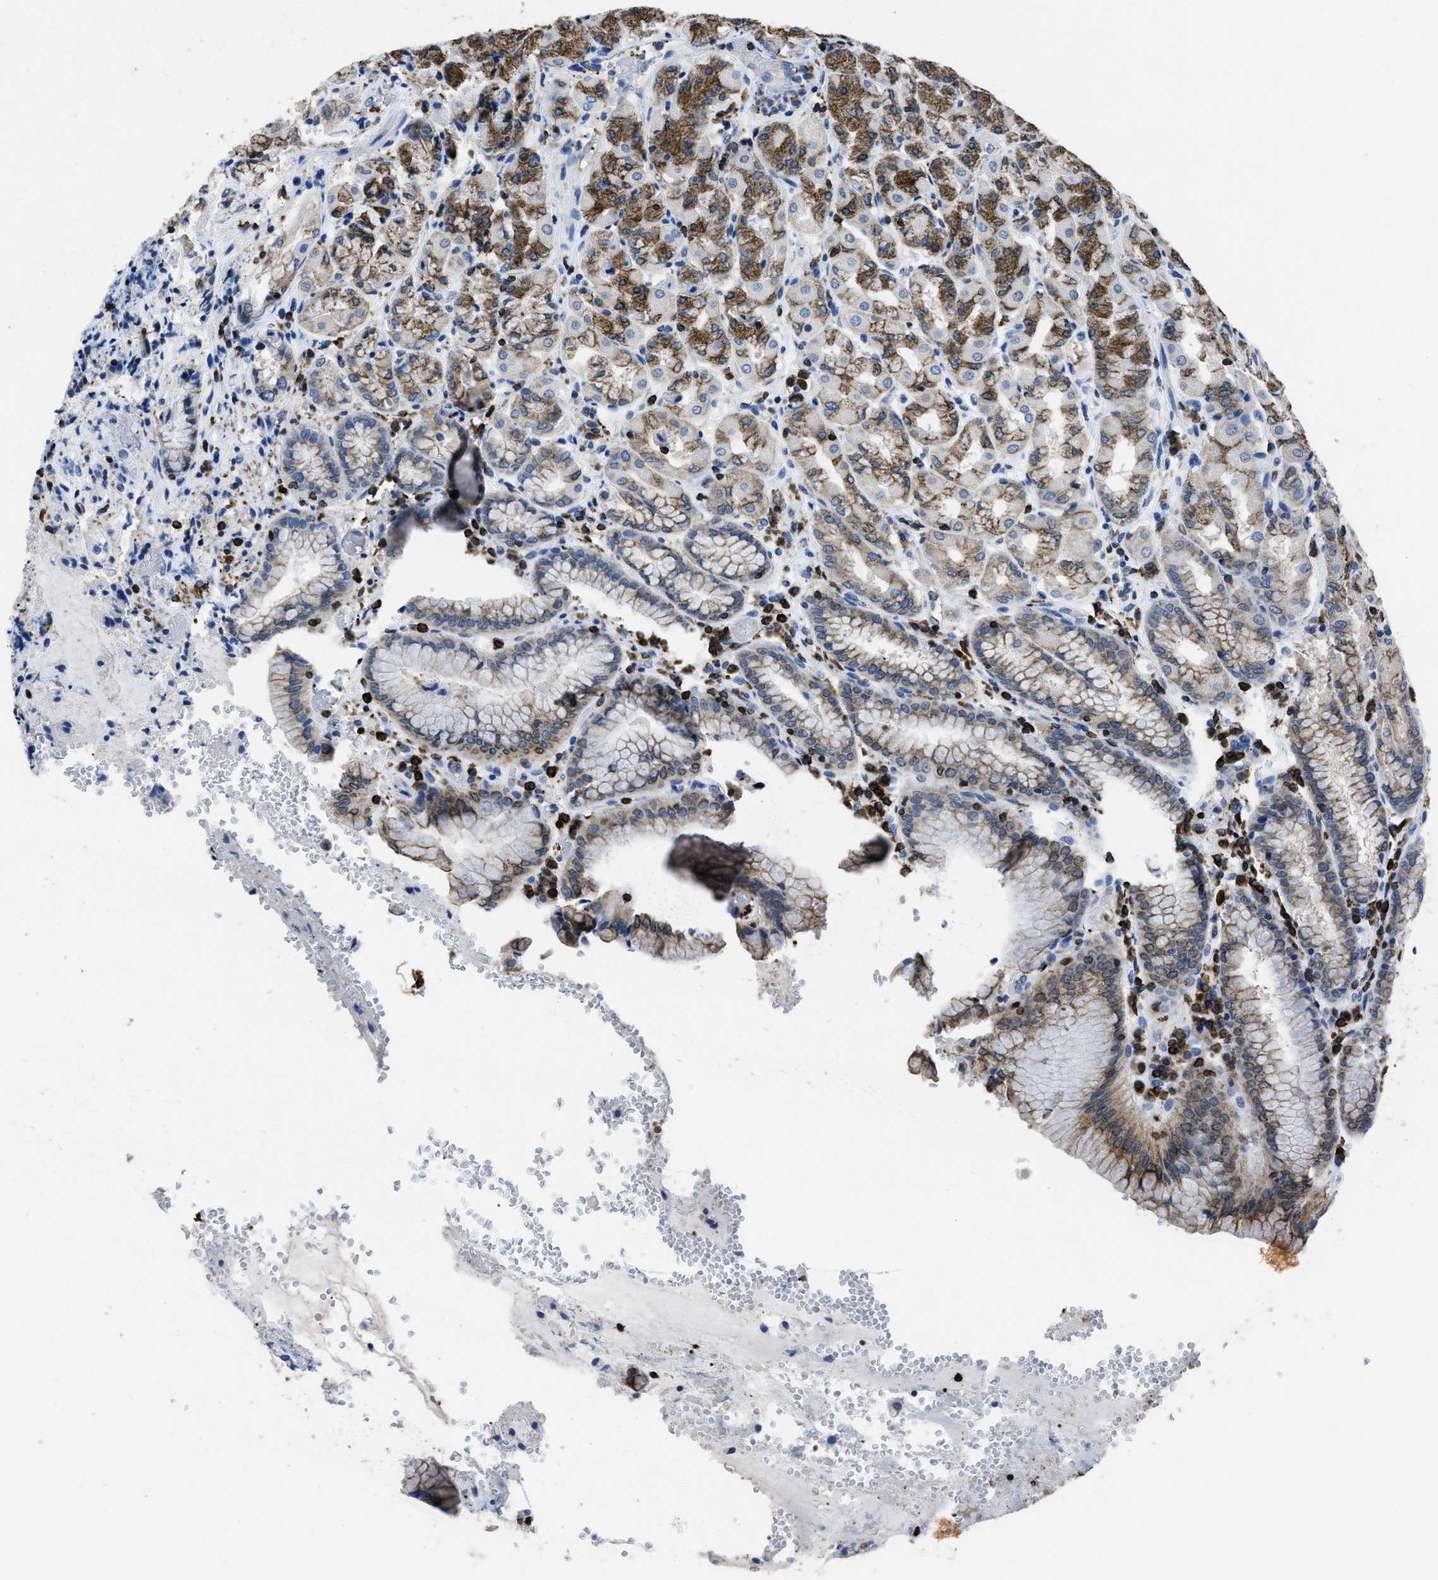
{"staining": {"intensity": "moderate", "quantity": "25%-75%", "location": "cytoplasmic/membranous"}, "tissue": "stomach", "cell_type": "Glandular cells", "image_type": "normal", "snomed": [{"axis": "morphology", "description": "Normal tissue, NOS"}, {"axis": "topography", "description": "Stomach"}, {"axis": "topography", "description": "Stomach, lower"}], "caption": "This is an image of immunohistochemistry (IHC) staining of normal stomach, which shows moderate staining in the cytoplasmic/membranous of glandular cells.", "gene": "ITGA3", "patient": {"sex": "female", "age": 56}}